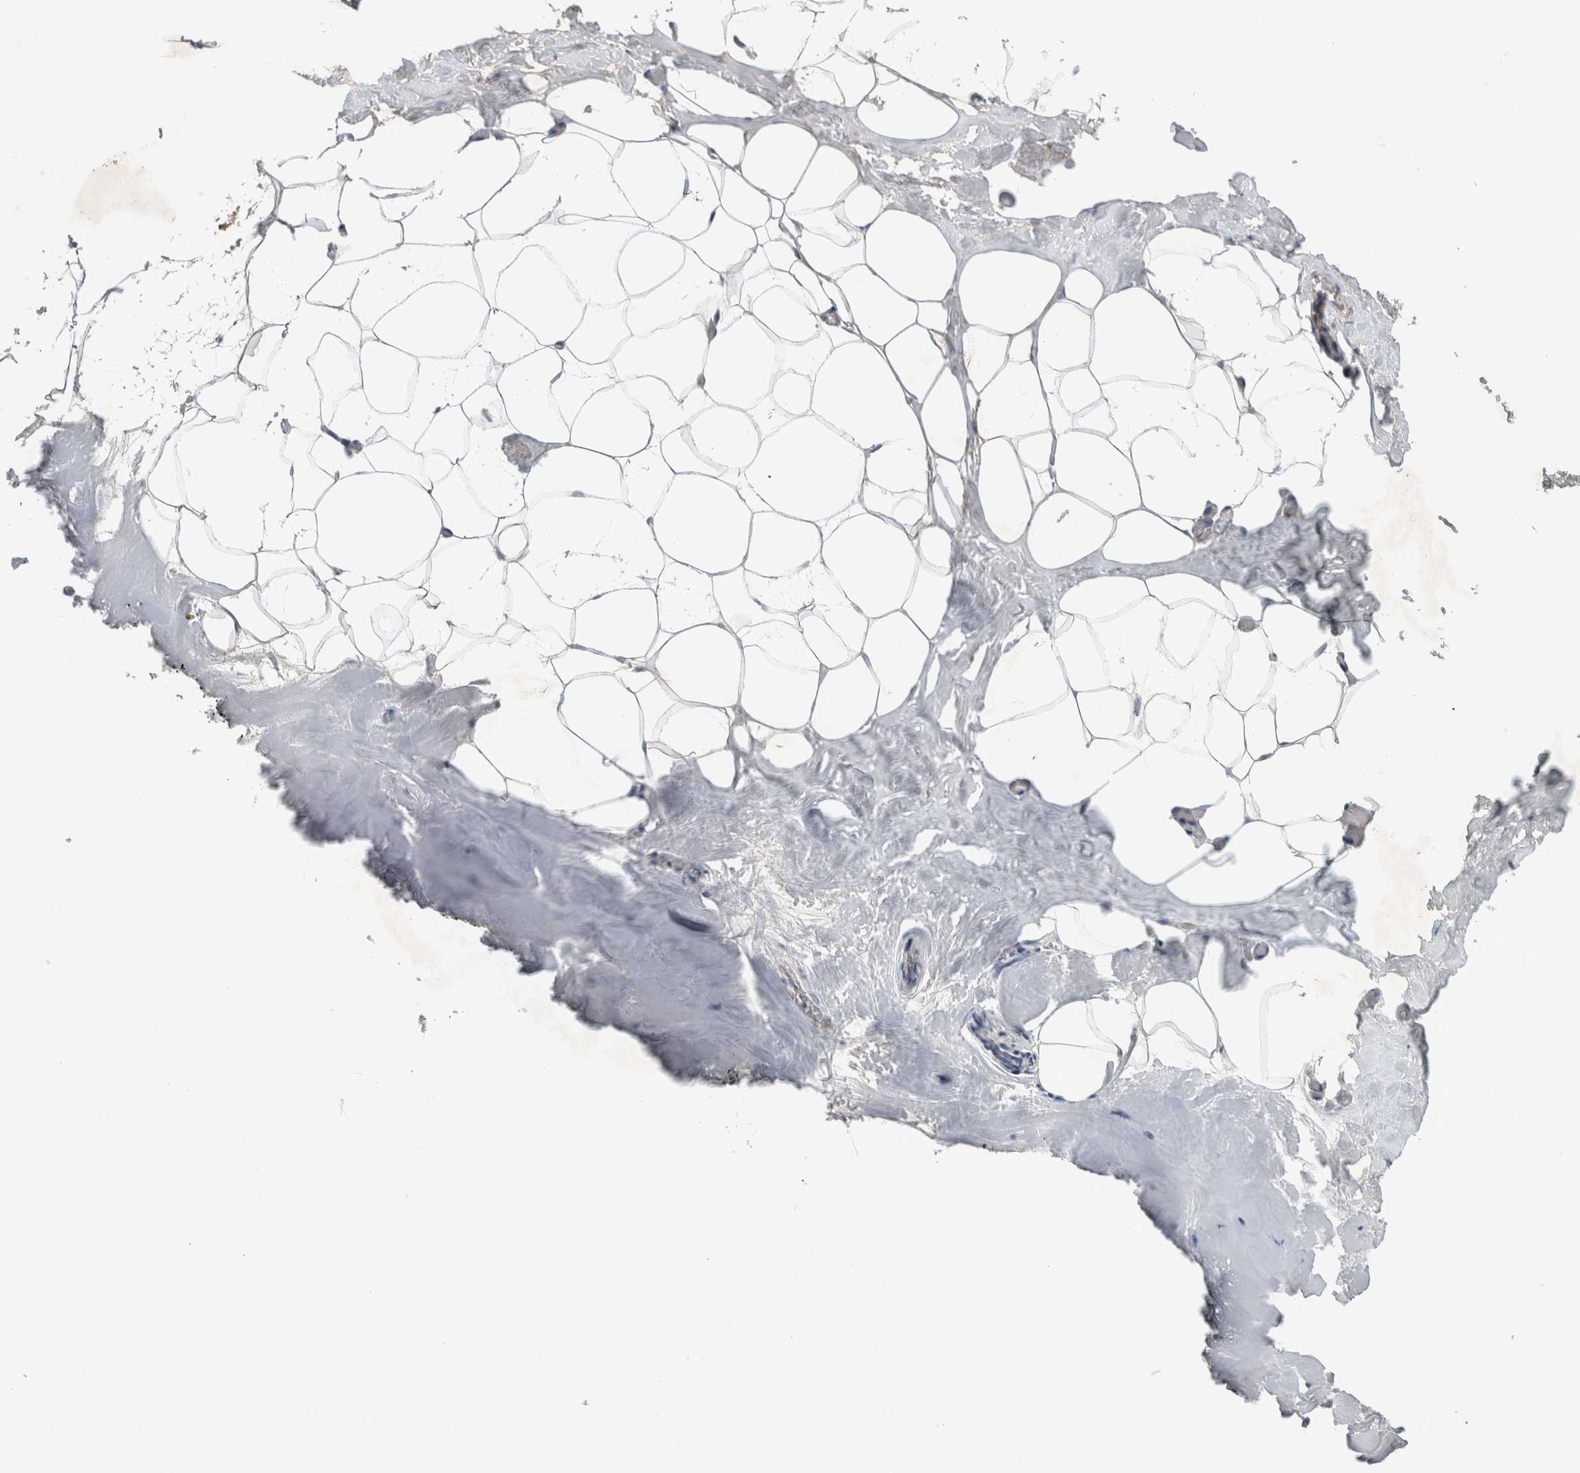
{"staining": {"intensity": "negative", "quantity": "none", "location": "none"}, "tissue": "adipose tissue", "cell_type": "Adipocytes", "image_type": "normal", "snomed": [{"axis": "morphology", "description": "Normal tissue, NOS"}, {"axis": "morphology", "description": "Fibrosis, NOS"}, {"axis": "topography", "description": "Breast"}, {"axis": "topography", "description": "Adipose tissue"}], "caption": "High power microscopy micrograph of an immunohistochemistry (IHC) photomicrograph of benign adipose tissue, revealing no significant staining in adipocytes. (IHC, brightfield microscopy, high magnification).", "gene": "AASDHPPT", "patient": {"sex": "female", "age": 39}}